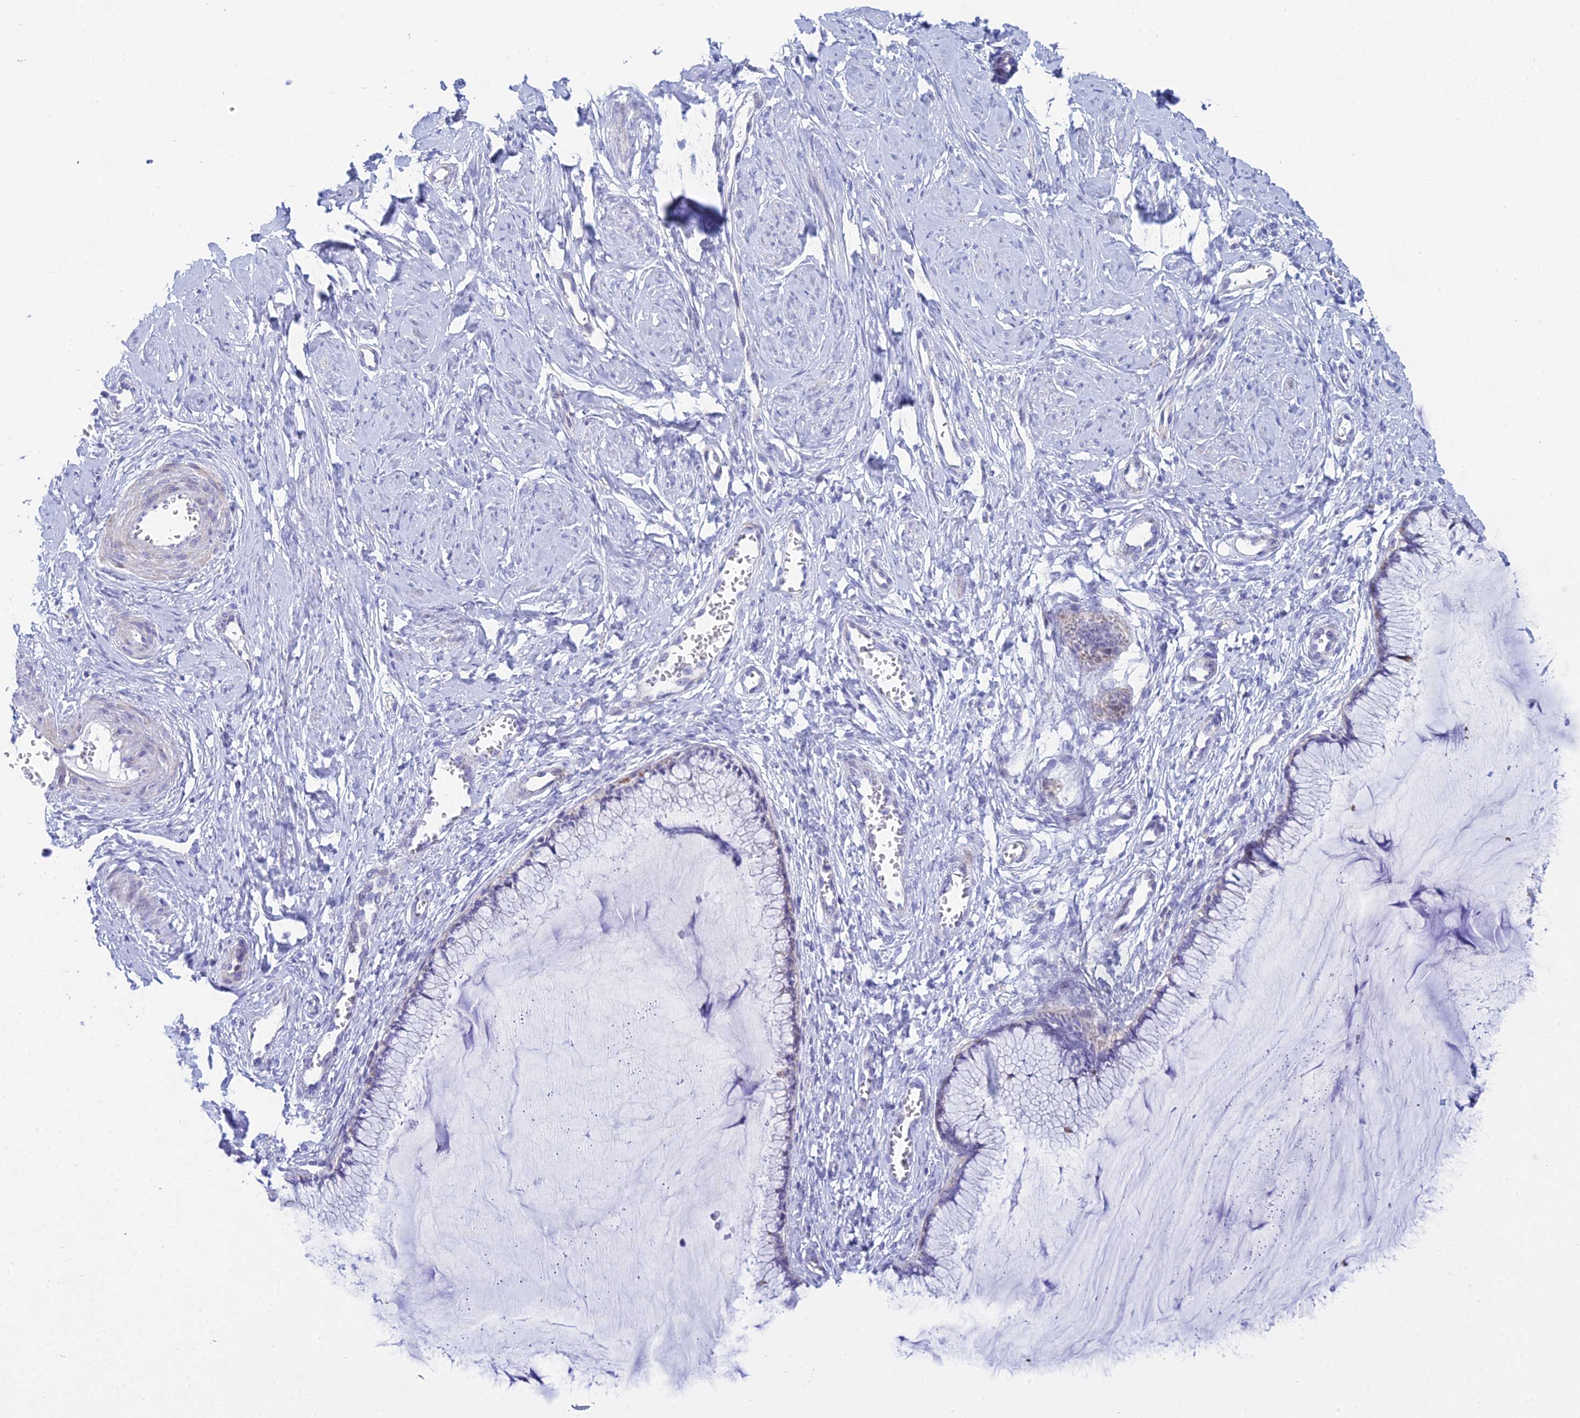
{"staining": {"intensity": "negative", "quantity": "none", "location": "none"}, "tissue": "cervix", "cell_type": "Glandular cells", "image_type": "normal", "snomed": [{"axis": "morphology", "description": "Normal tissue, NOS"}, {"axis": "morphology", "description": "Adenocarcinoma, NOS"}, {"axis": "topography", "description": "Cervix"}], "caption": "Glandular cells show no significant protein positivity in normal cervix. (Immunohistochemistry, brightfield microscopy, high magnification).", "gene": "PRR13", "patient": {"sex": "female", "age": 29}}